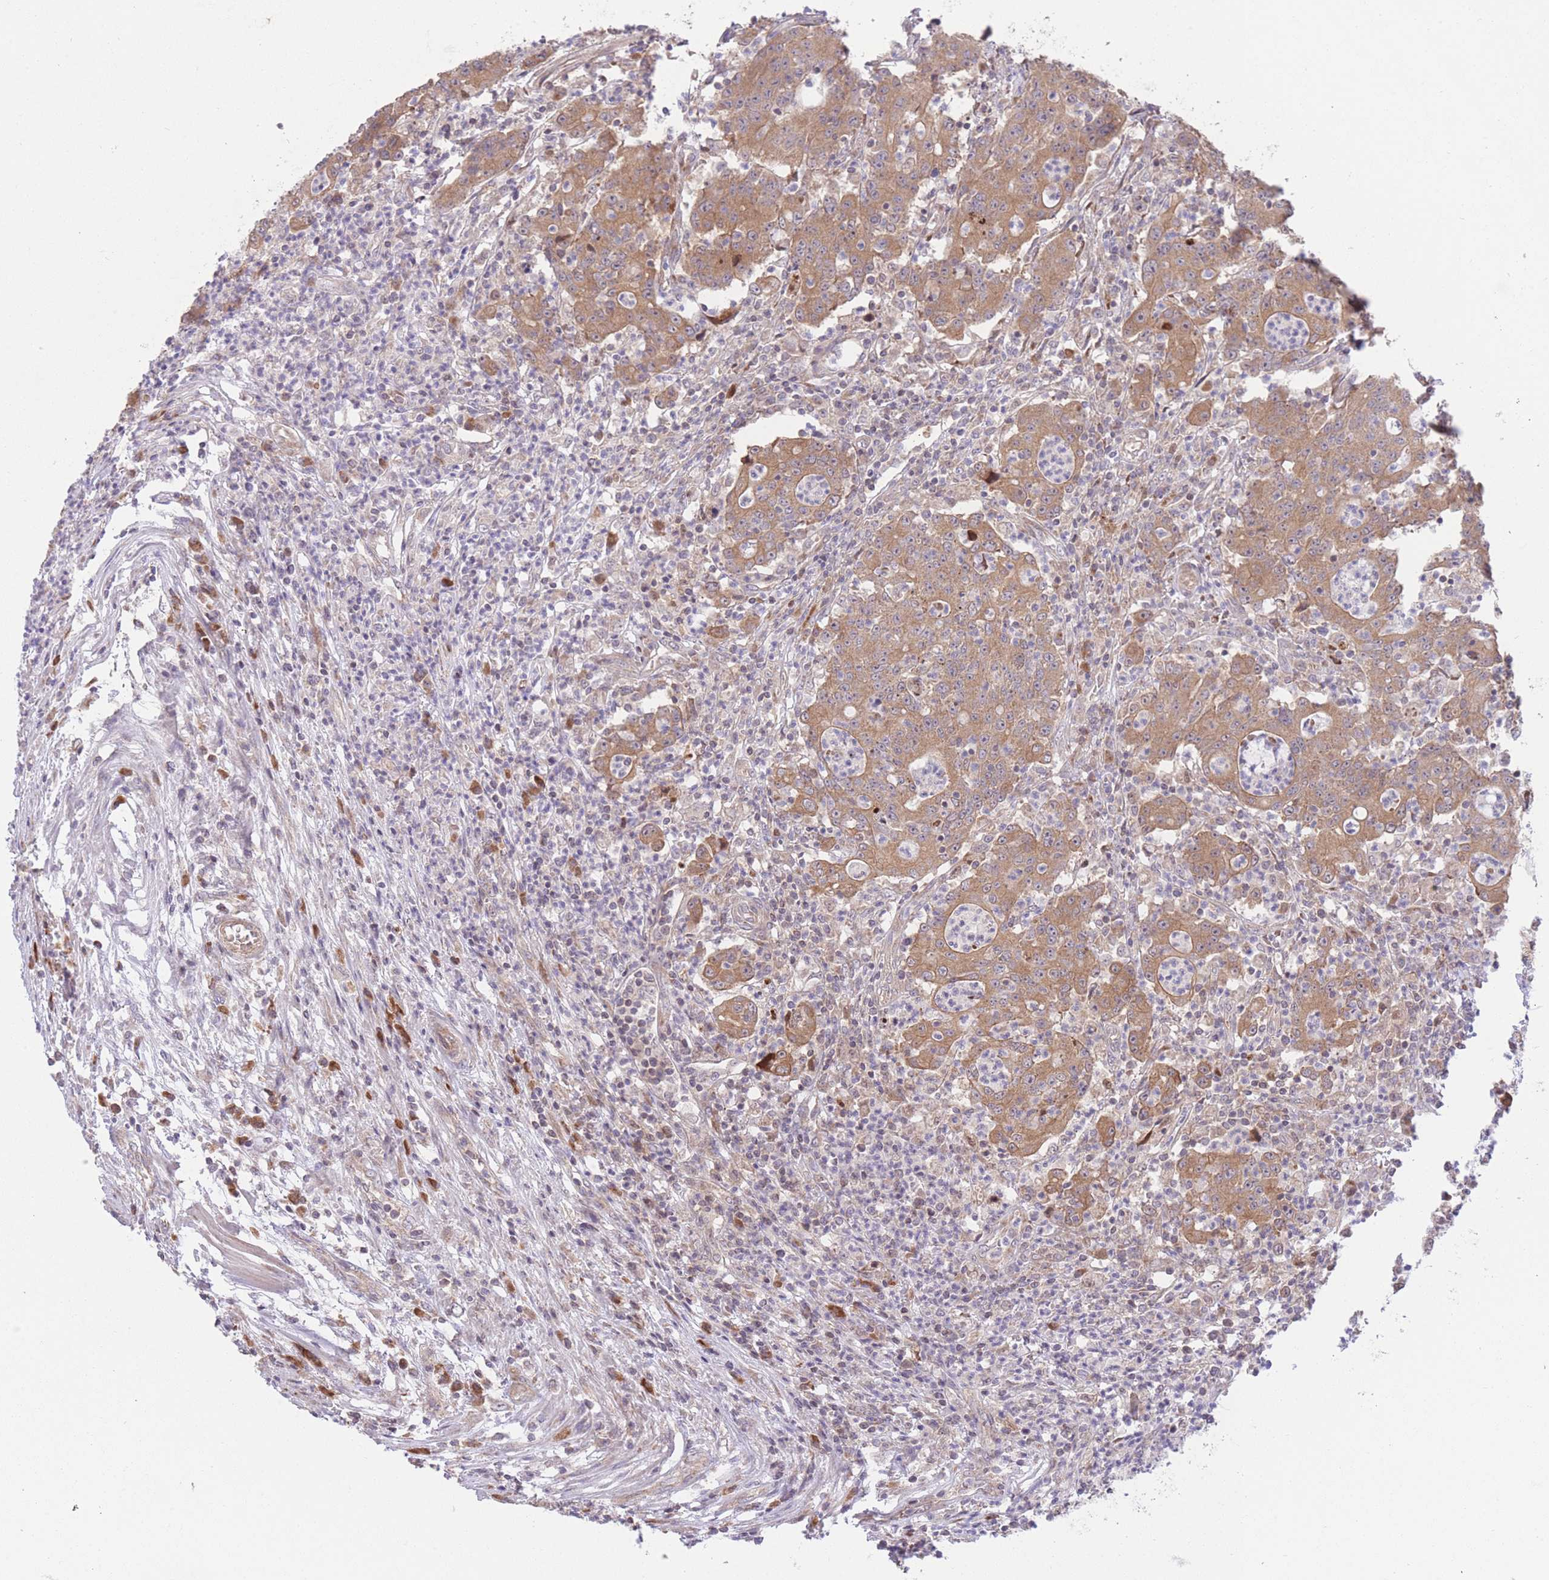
{"staining": {"intensity": "moderate", "quantity": ">75%", "location": "cytoplasmic/membranous"}, "tissue": "colorectal cancer", "cell_type": "Tumor cells", "image_type": "cancer", "snomed": [{"axis": "morphology", "description": "Adenocarcinoma, NOS"}, {"axis": "topography", "description": "Colon"}], "caption": "A brown stain labels moderate cytoplasmic/membranous positivity of a protein in human colorectal cancer (adenocarcinoma) tumor cells.", "gene": "BOLA2B", "patient": {"sex": "male", "age": 83}}